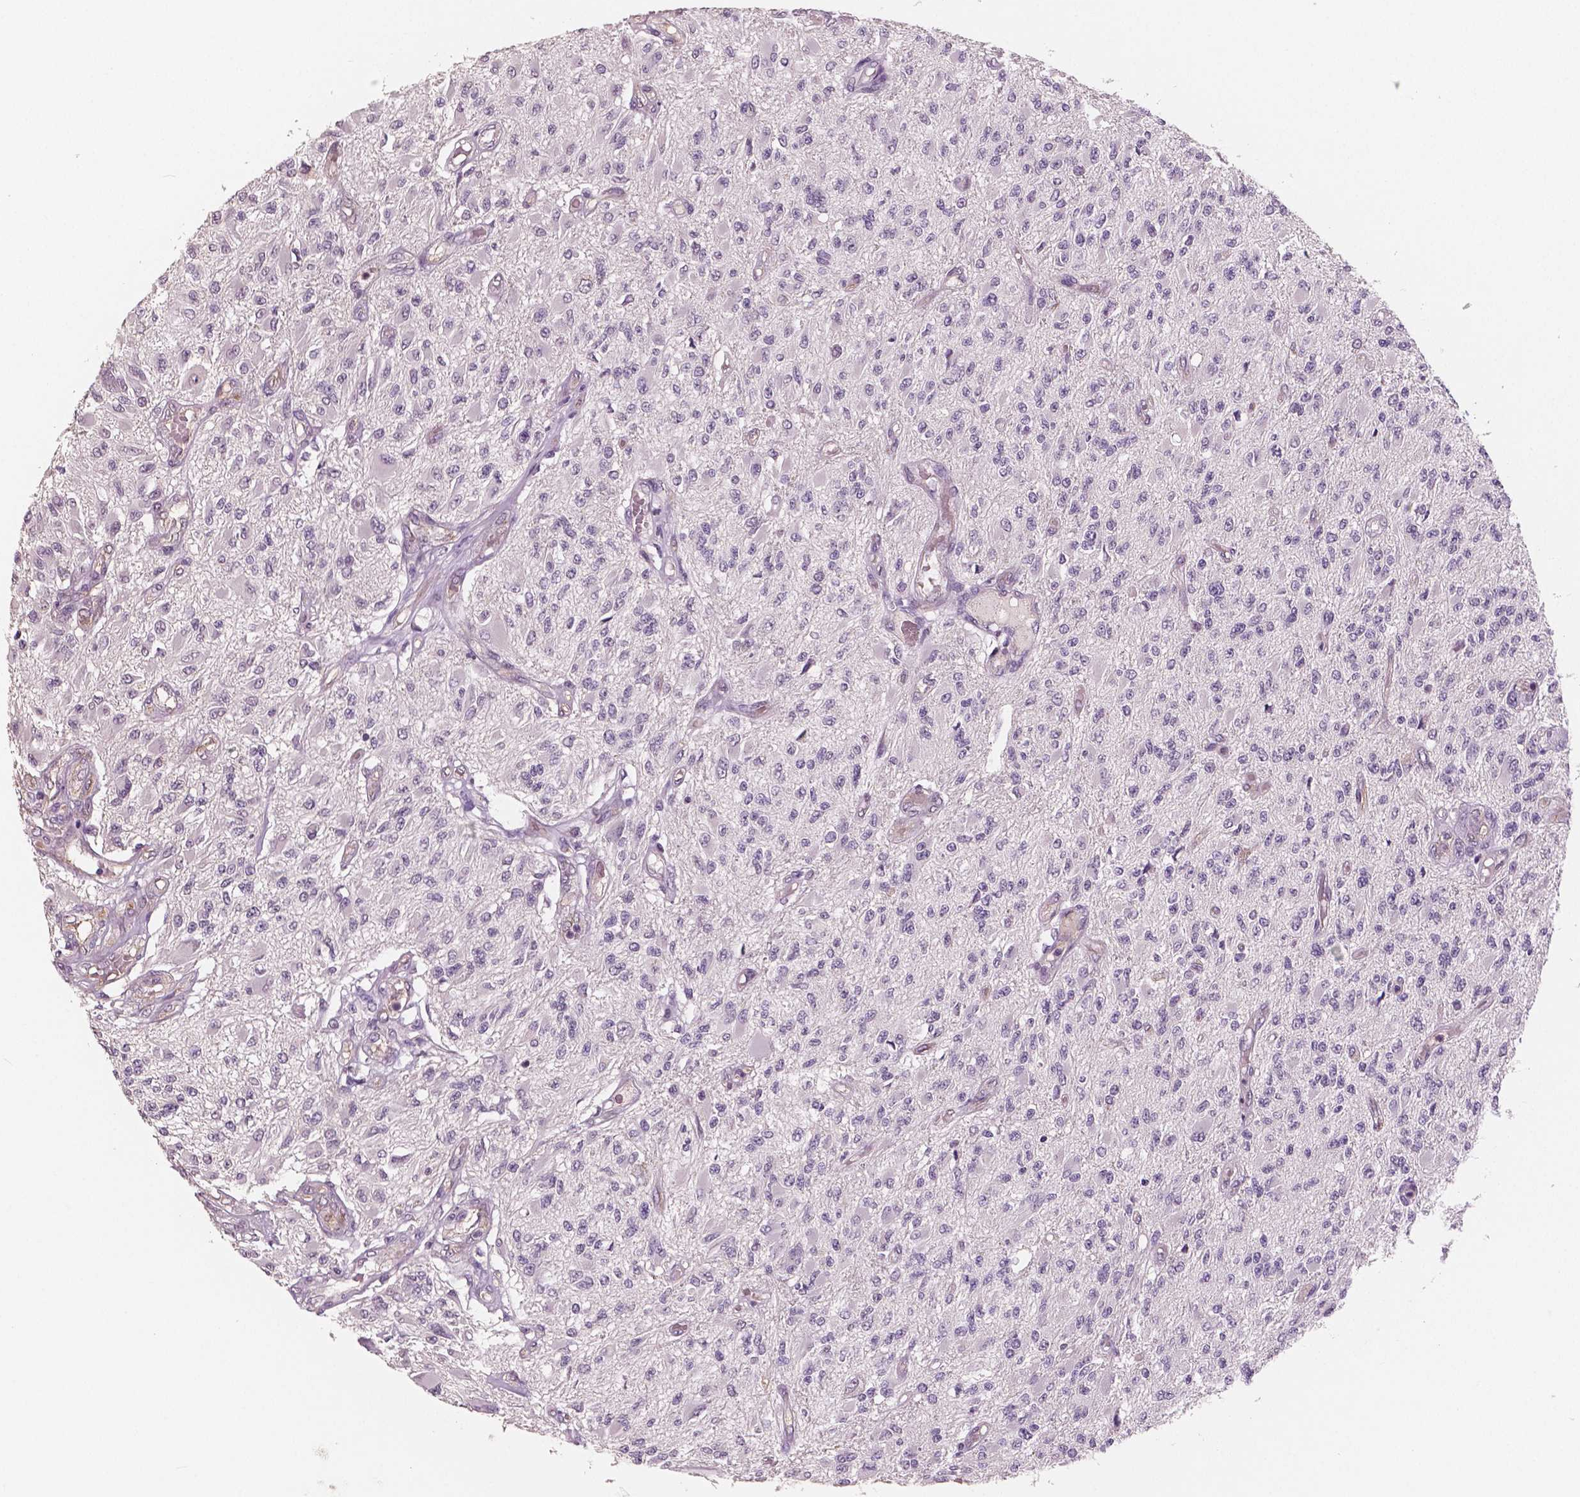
{"staining": {"intensity": "negative", "quantity": "none", "location": "none"}, "tissue": "glioma", "cell_type": "Tumor cells", "image_type": "cancer", "snomed": [{"axis": "morphology", "description": "Glioma, malignant, High grade"}, {"axis": "topography", "description": "Brain"}], "caption": "Immunohistochemistry of human glioma exhibits no expression in tumor cells.", "gene": "KIT", "patient": {"sex": "female", "age": 63}}